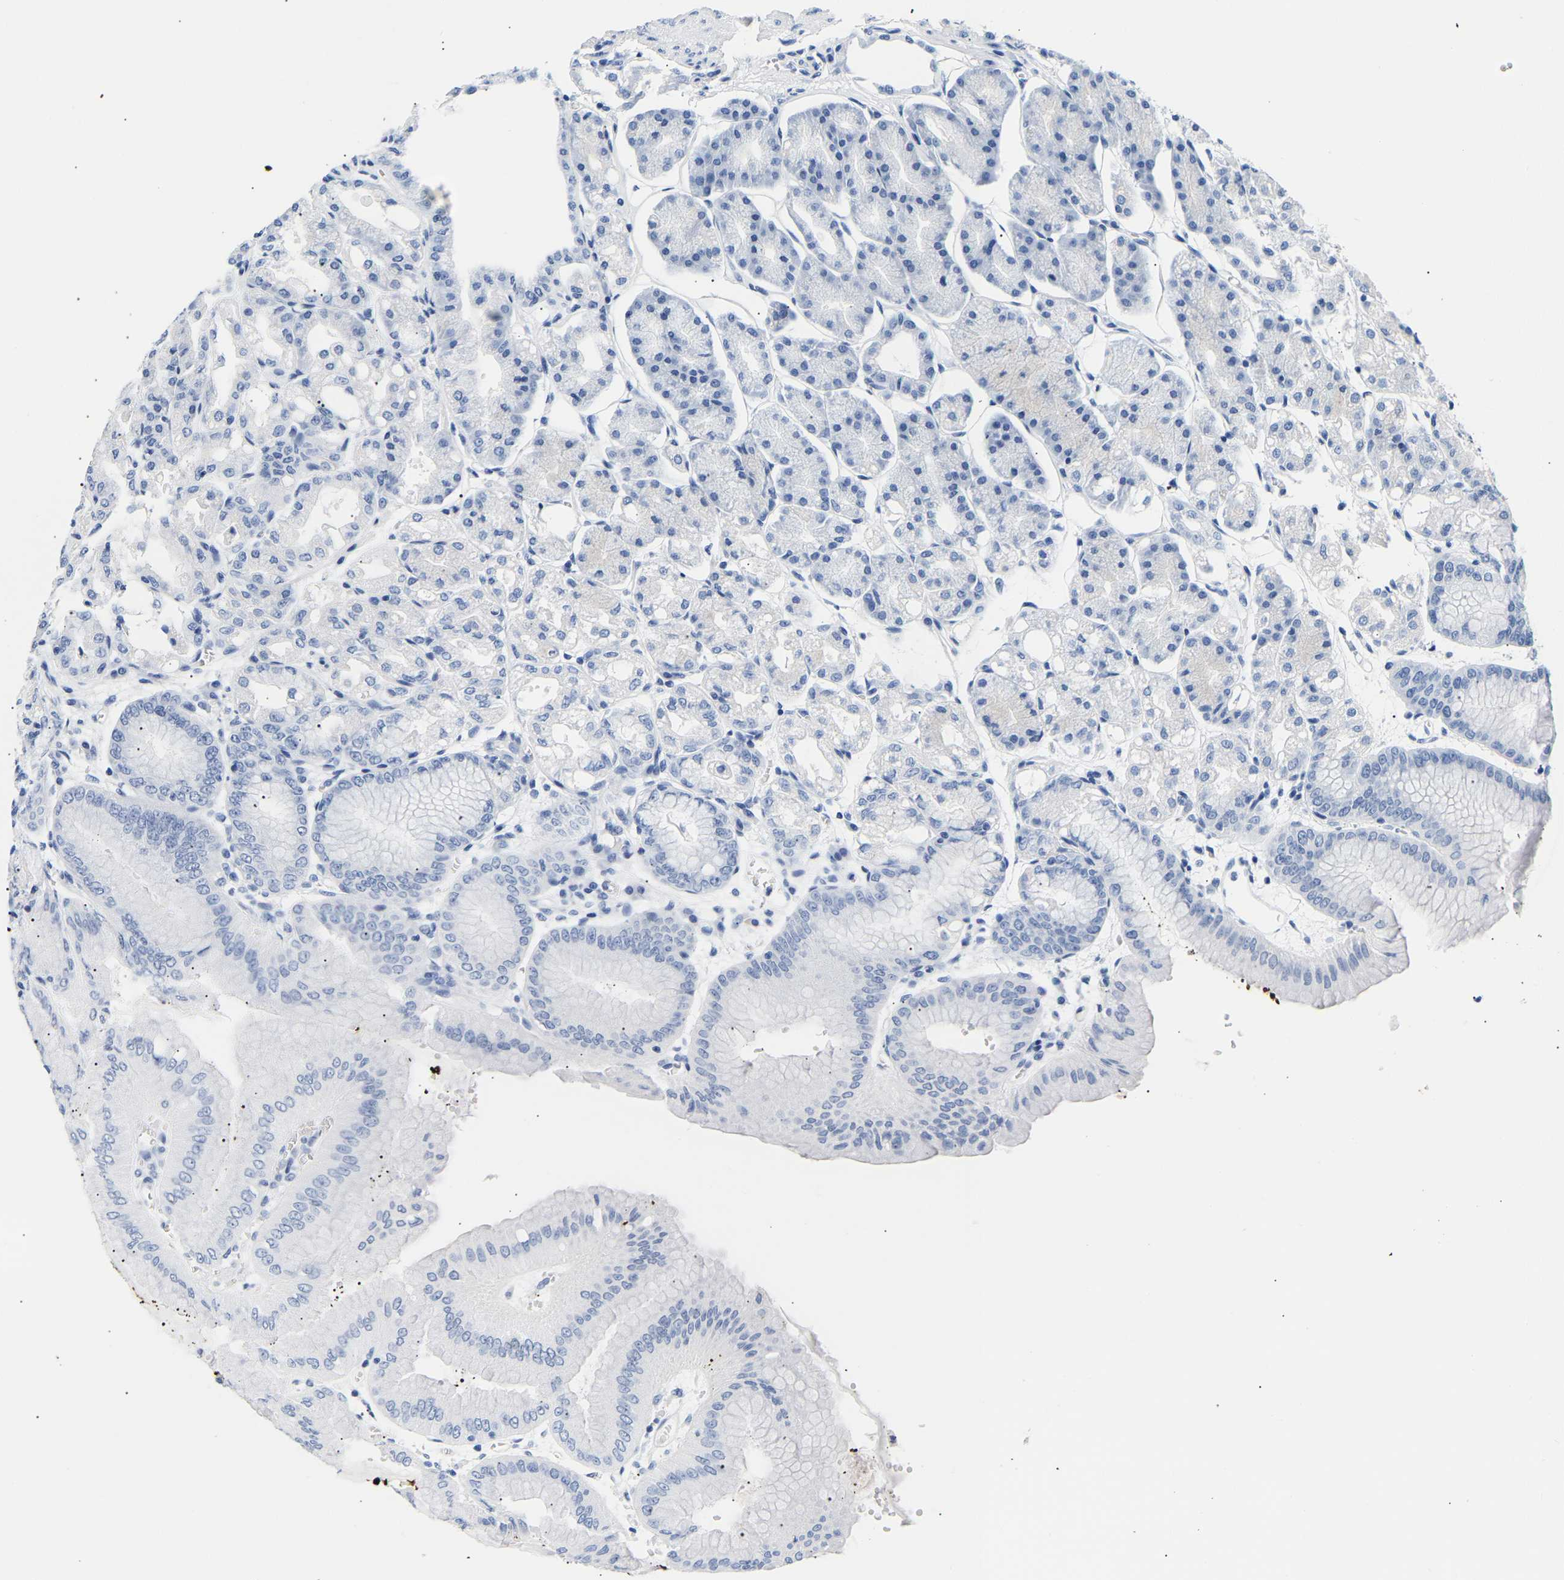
{"staining": {"intensity": "negative", "quantity": "none", "location": "none"}, "tissue": "stomach", "cell_type": "Glandular cells", "image_type": "normal", "snomed": [{"axis": "morphology", "description": "Normal tissue, NOS"}, {"axis": "topography", "description": "Stomach, lower"}], "caption": "An IHC micrograph of benign stomach is shown. There is no staining in glandular cells of stomach.", "gene": "SPINK2", "patient": {"sex": "male", "age": 71}}